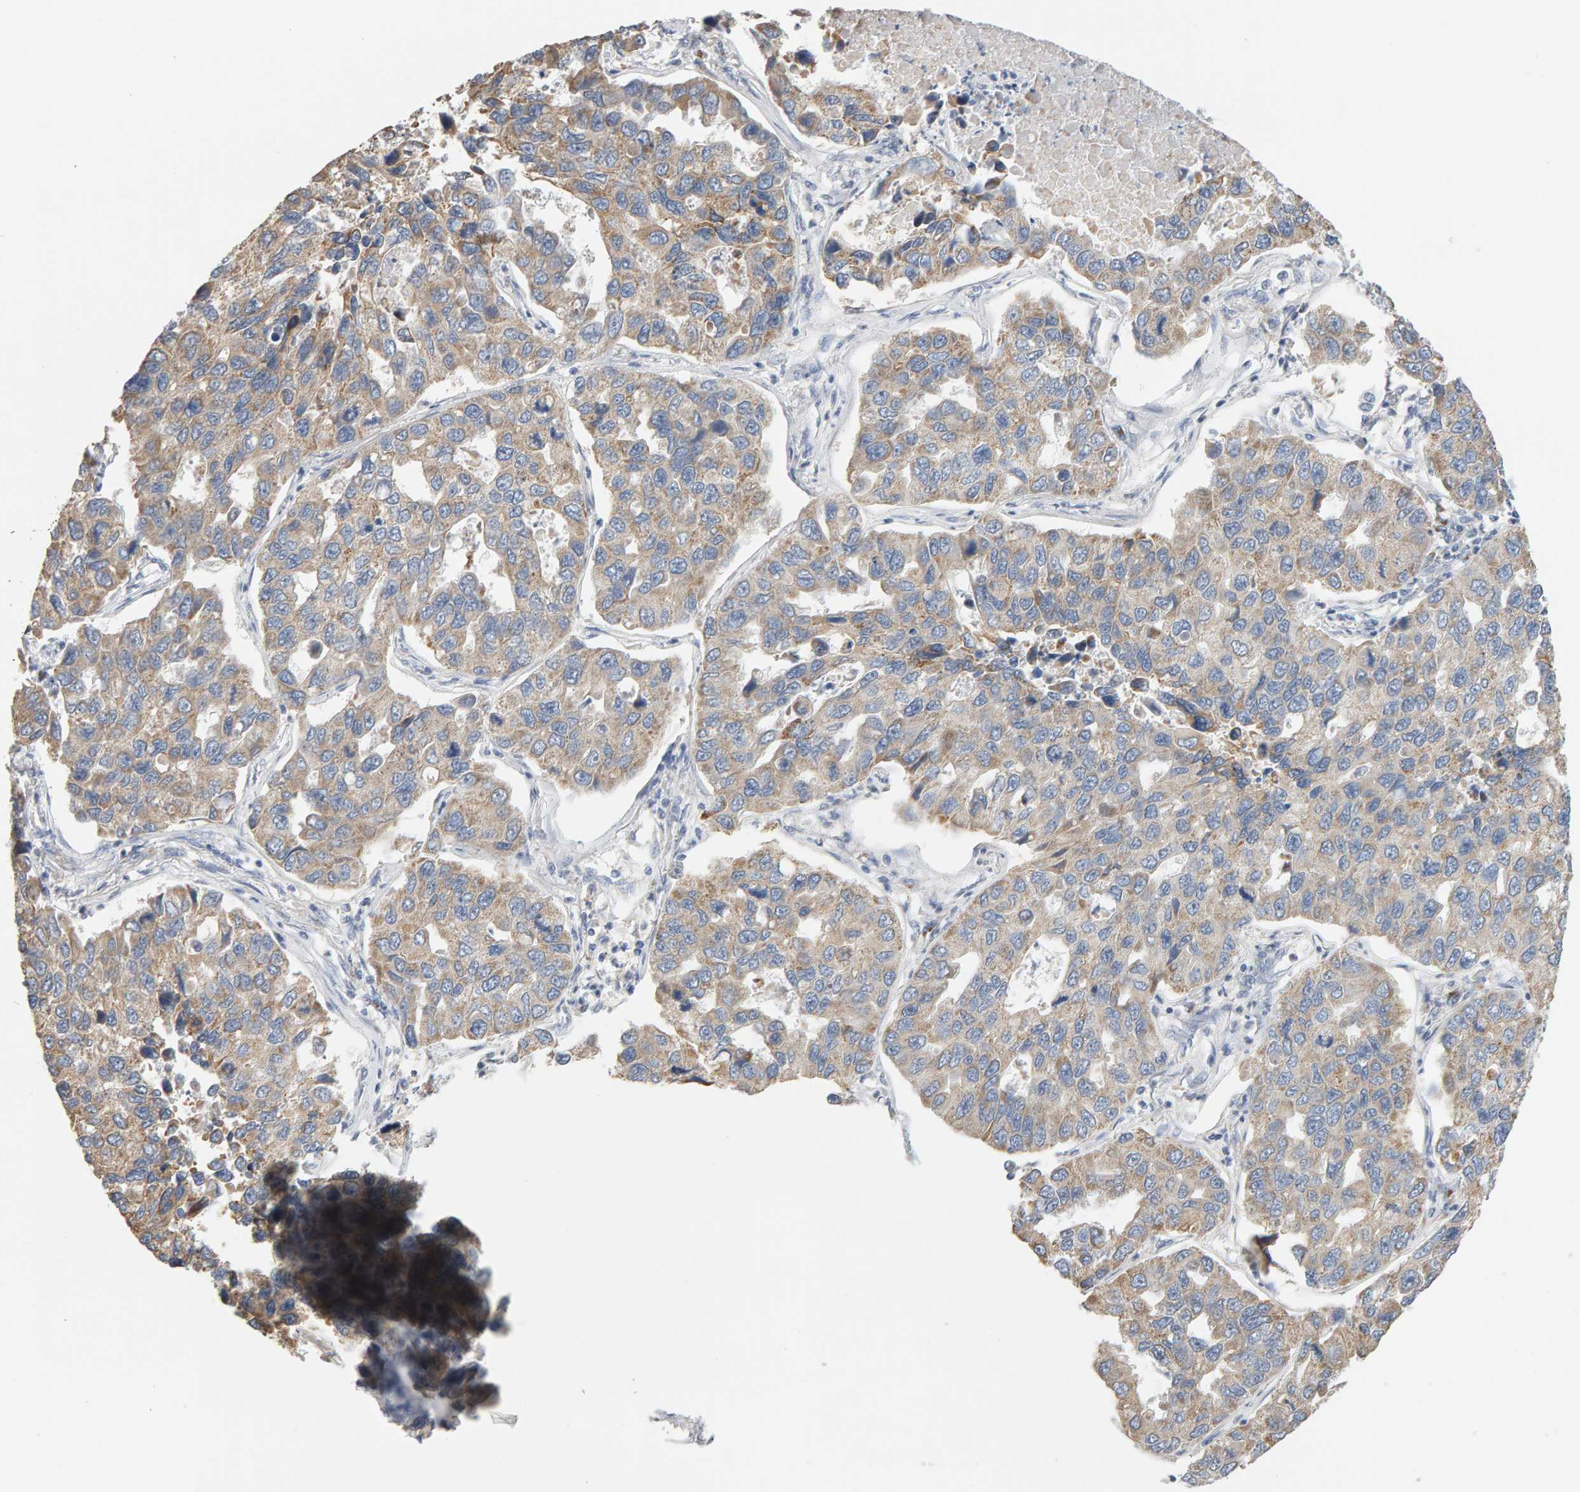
{"staining": {"intensity": "moderate", "quantity": ">75%", "location": "cytoplasmic/membranous"}, "tissue": "lung cancer", "cell_type": "Tumor cells", "image_type": "cancer", "snomed": [{"axis": "morphology", "description": "Adenocarcinoma, NOS"}, {"axis": "topography", "description": "Lung"}], "caption": "Lung adenocarcinoma was stained to show a protein in brown. There is medium levels of moderate cytoplasmic/membranous staining in approximately >75% of tumor cells.", "gene": "SGPL1", "patient": {"sex": "male", "age": 64}}